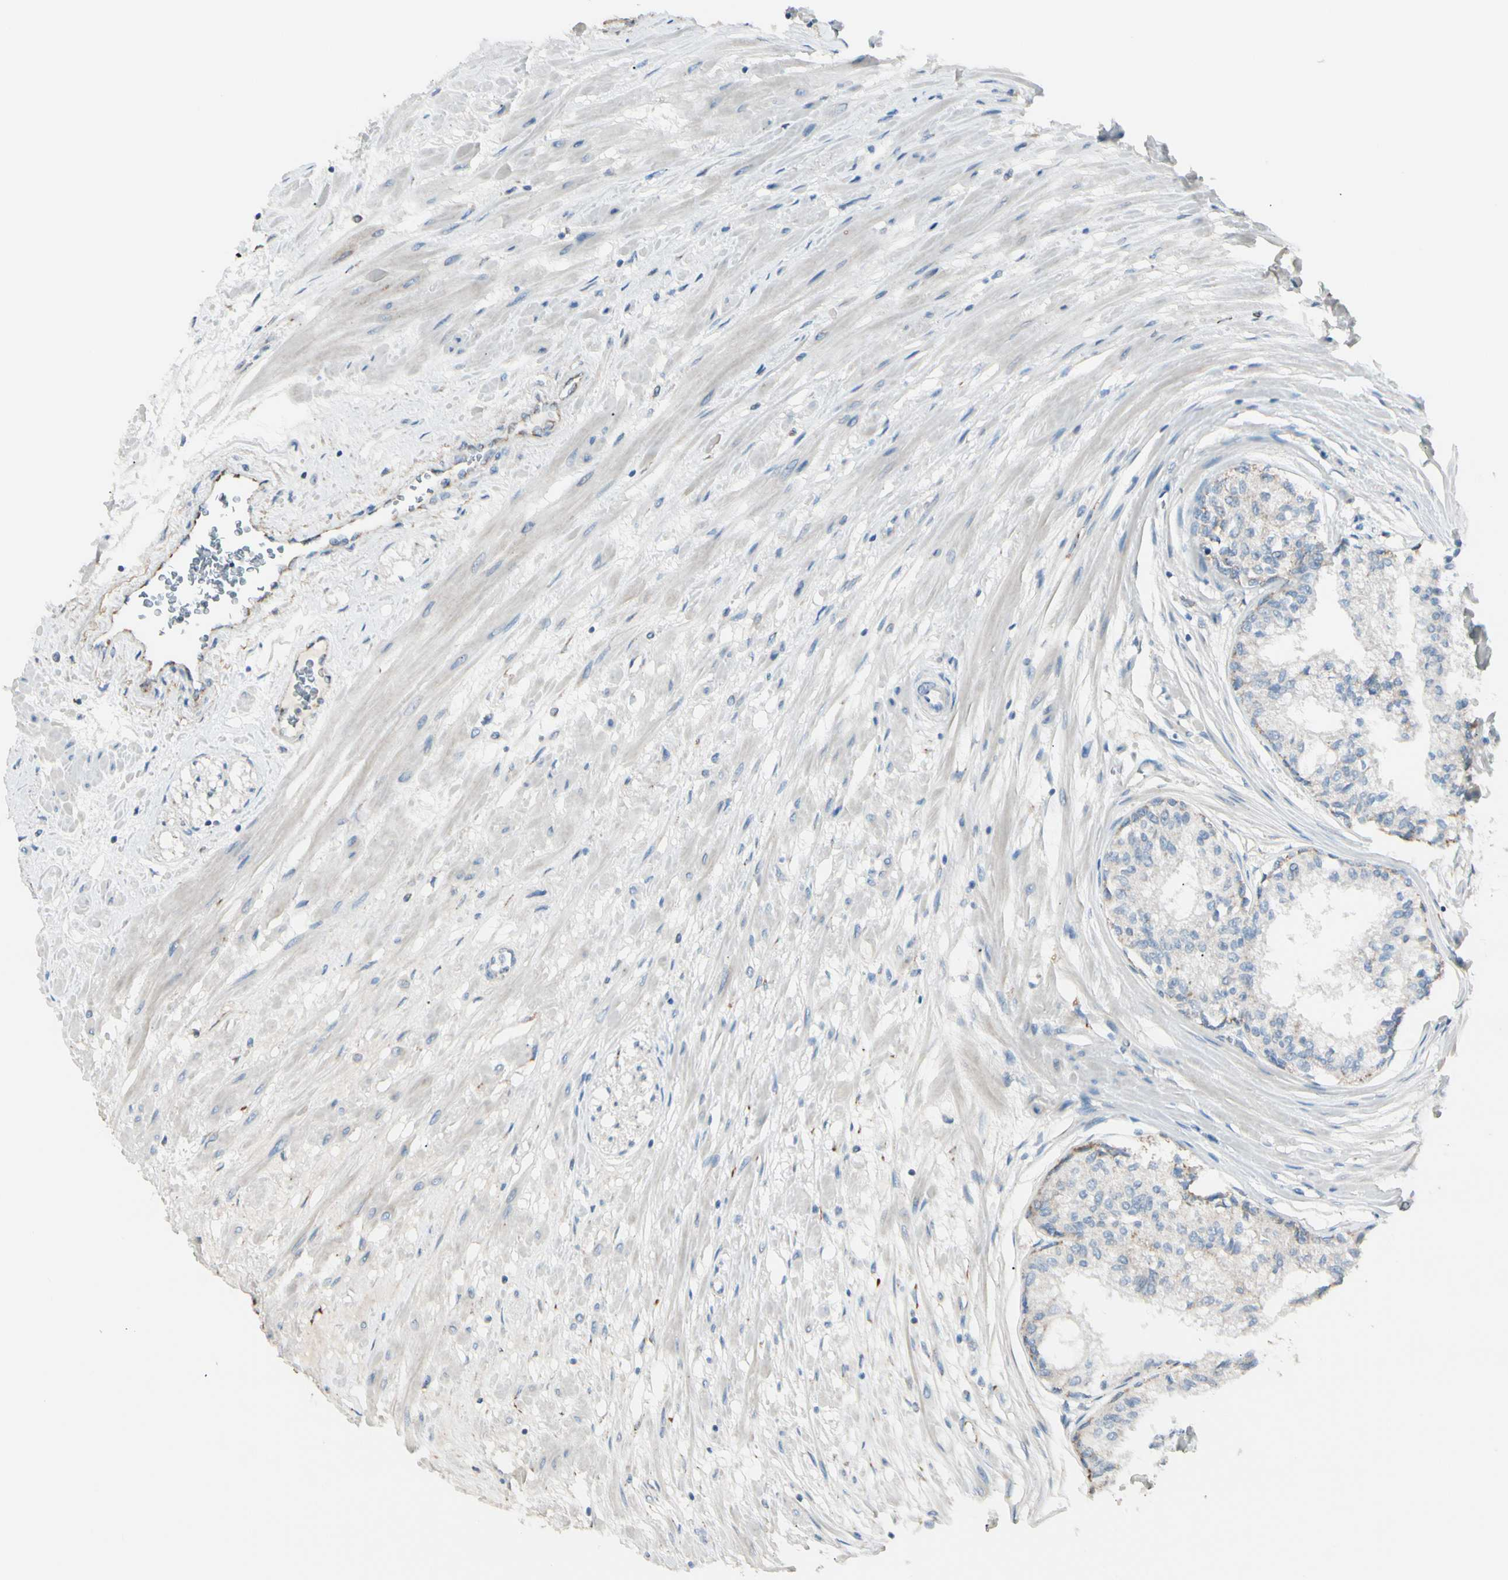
{"staining": {"intensity": "weak", "quantity": "25%-75%", "location": "cytoplasmic/membranous"}, "tissue": "prostate", "cell_type": "Glandular cells", "image_type": "normal", "snomed": [{"axis": "morphology", "description": "Normal tissue, NOS"}, {"axis": "topography", "description": "Prostate"}, {"axis": "topography", "description": "Seminal veicle"}], "caption": "Prostate stained with a brown dye demonstrates weak cytoplasmic/membranous positive expression in approximately 25%-75% of glandular cells.", "gene": "EPHA3", "patient": {"sex": "male", "age": 60}}